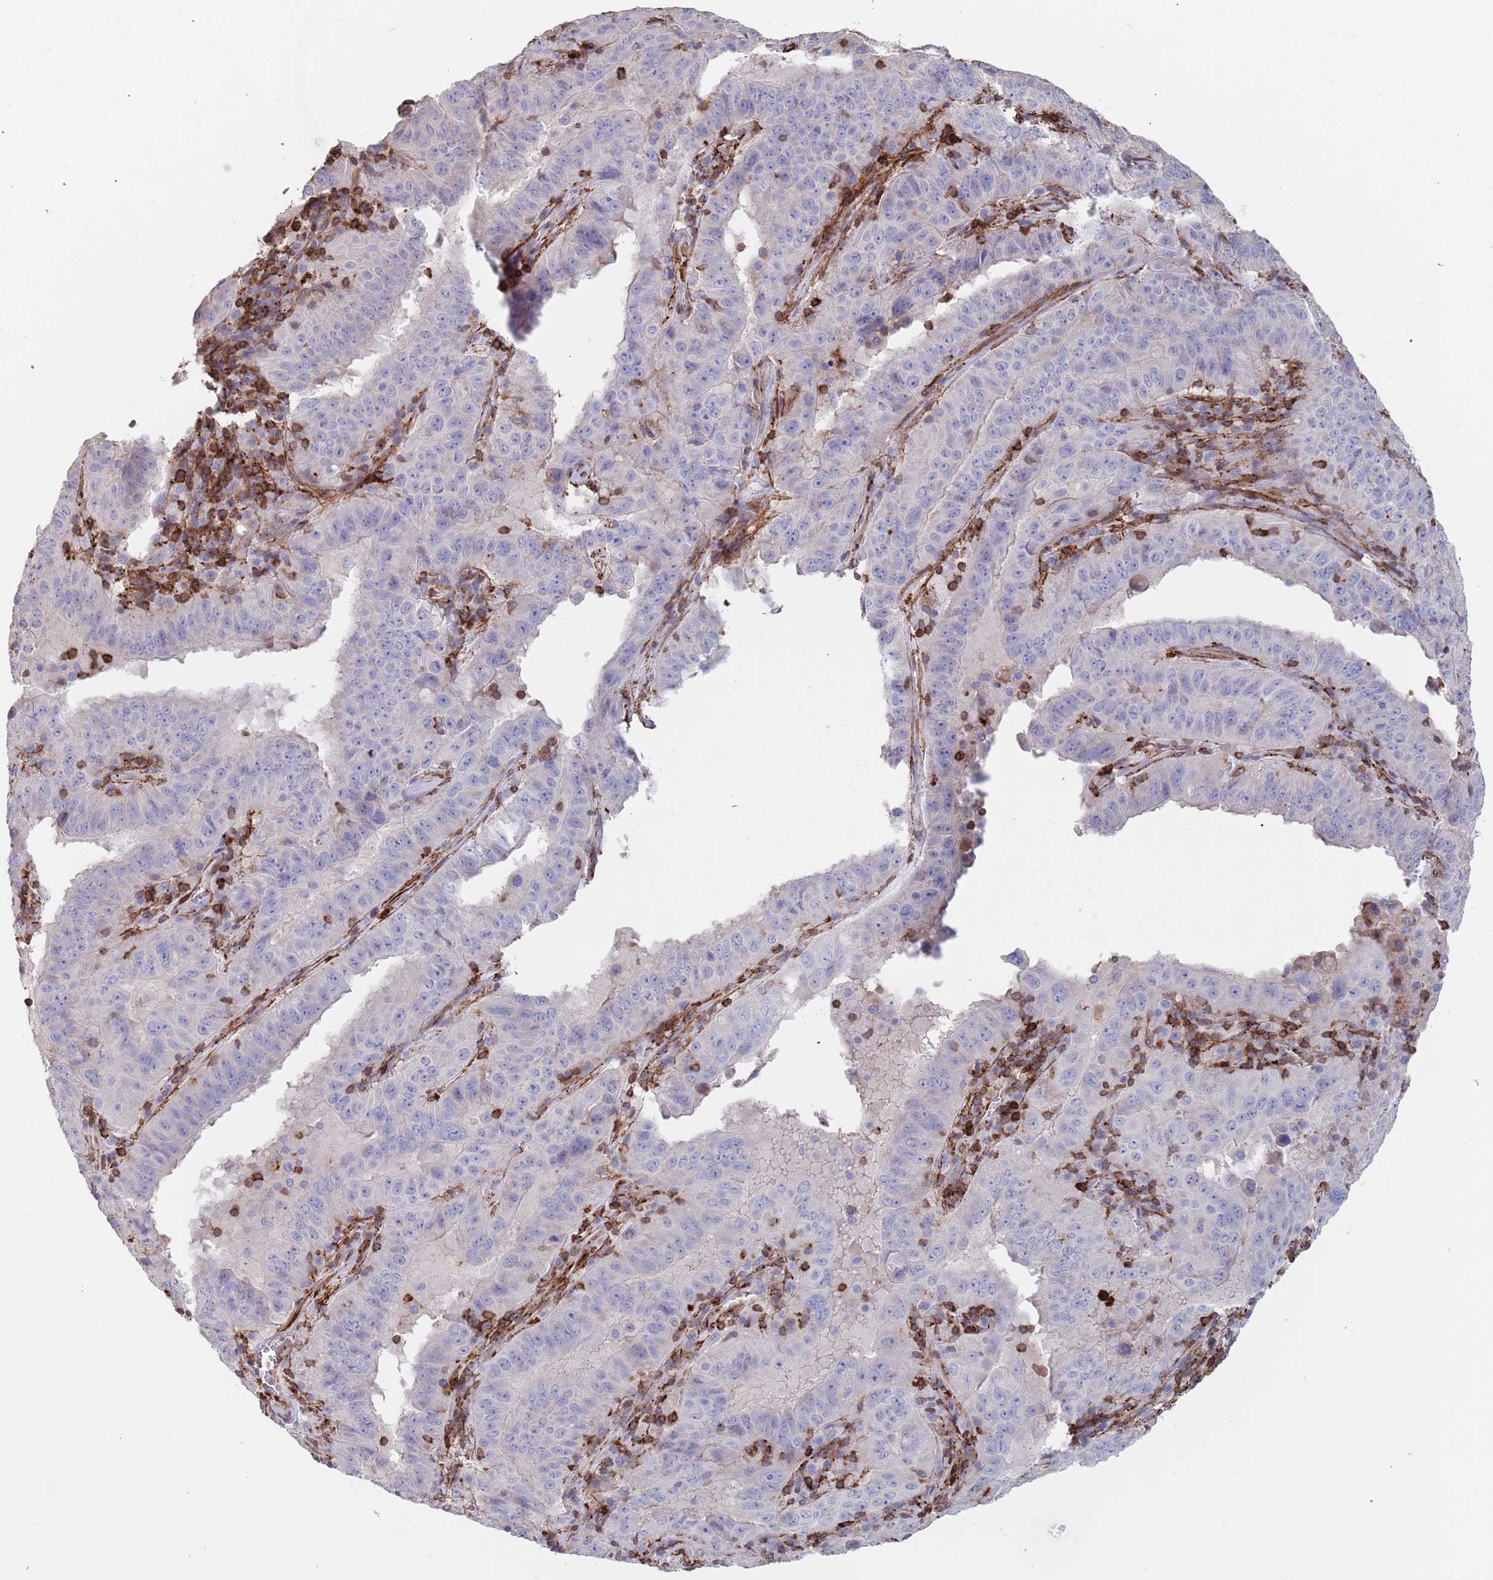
{"staining": {"intensity": "negative", "quantity": "none", "location": "none"}, "tissue": "pancreatic cancer", "cell_type": "Tumor cells", "image_type": "cancer", "snomed": [{"axis": "morphology", "description": "Adenocarcinoma, NOS"}, {"axis": "topography", "description": "Pancreas"}], "caption": "Image shows no significant protein positivity in tumor cells of pancreatic cancer.", "gene": "RNF144A", "patient": {"sex": "male", "age": 63}}